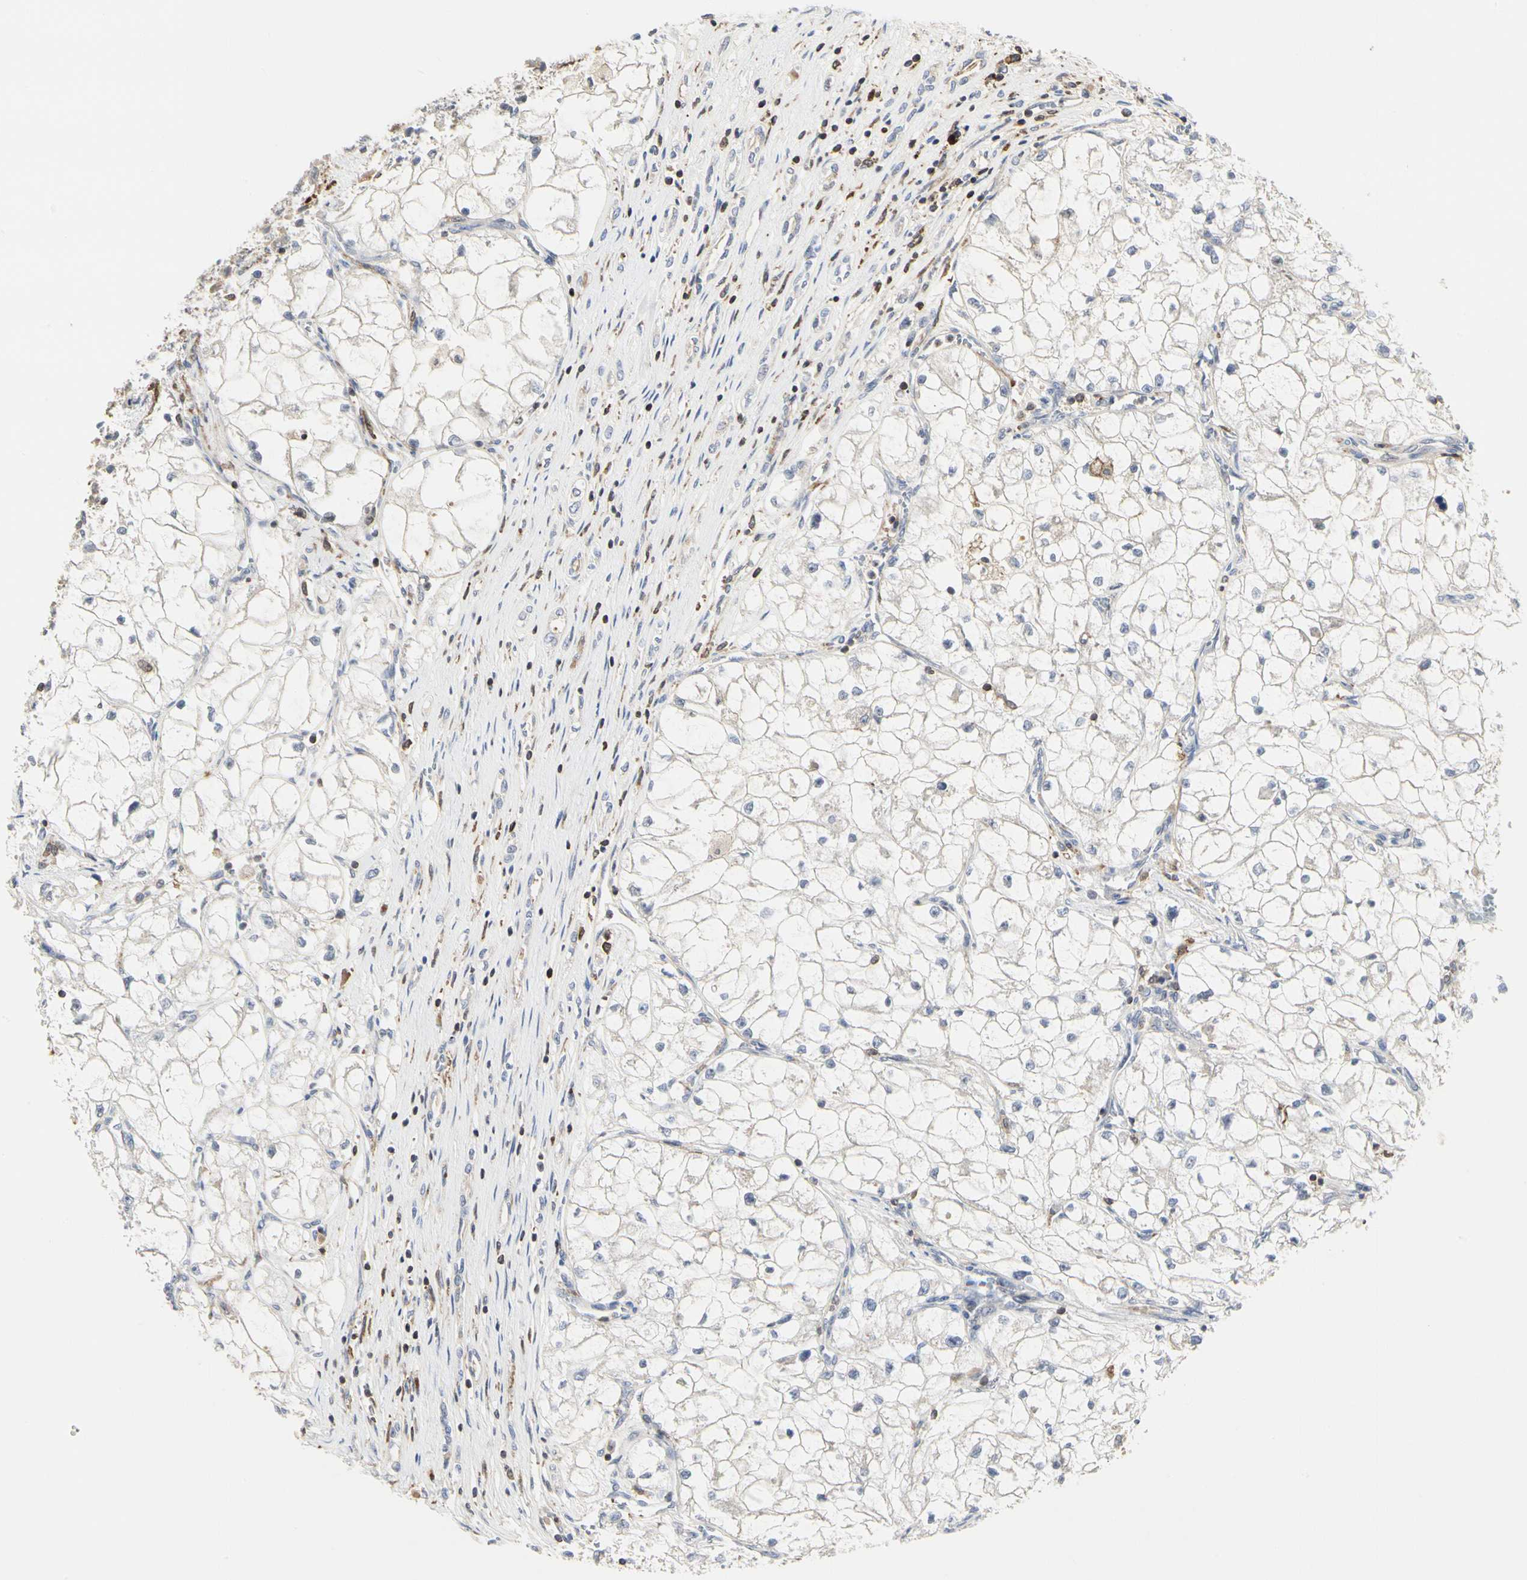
{"staining": {"intensity": "weak", "quantity": "<25%", "location": "cytoplasmic/membranous"}, "tissue": "renal cancer", "cell_type": "Tumor cells", "image_type": "cancer", "snomed": [{"axis": "morphology", "description": "Adenocarcinoma, NOS"}, {"axis": "topography", "description": "Kidney"}], "caption": "This micrograph is of renal adenocarcinoma stained with immunohistochemistry (IHC) to label a protein in brown with the nuclei are counter-stained blue. There is no expression in tumor cells.", "gene": "NAPG", "patient": {"sex": "female", "age": 70}}